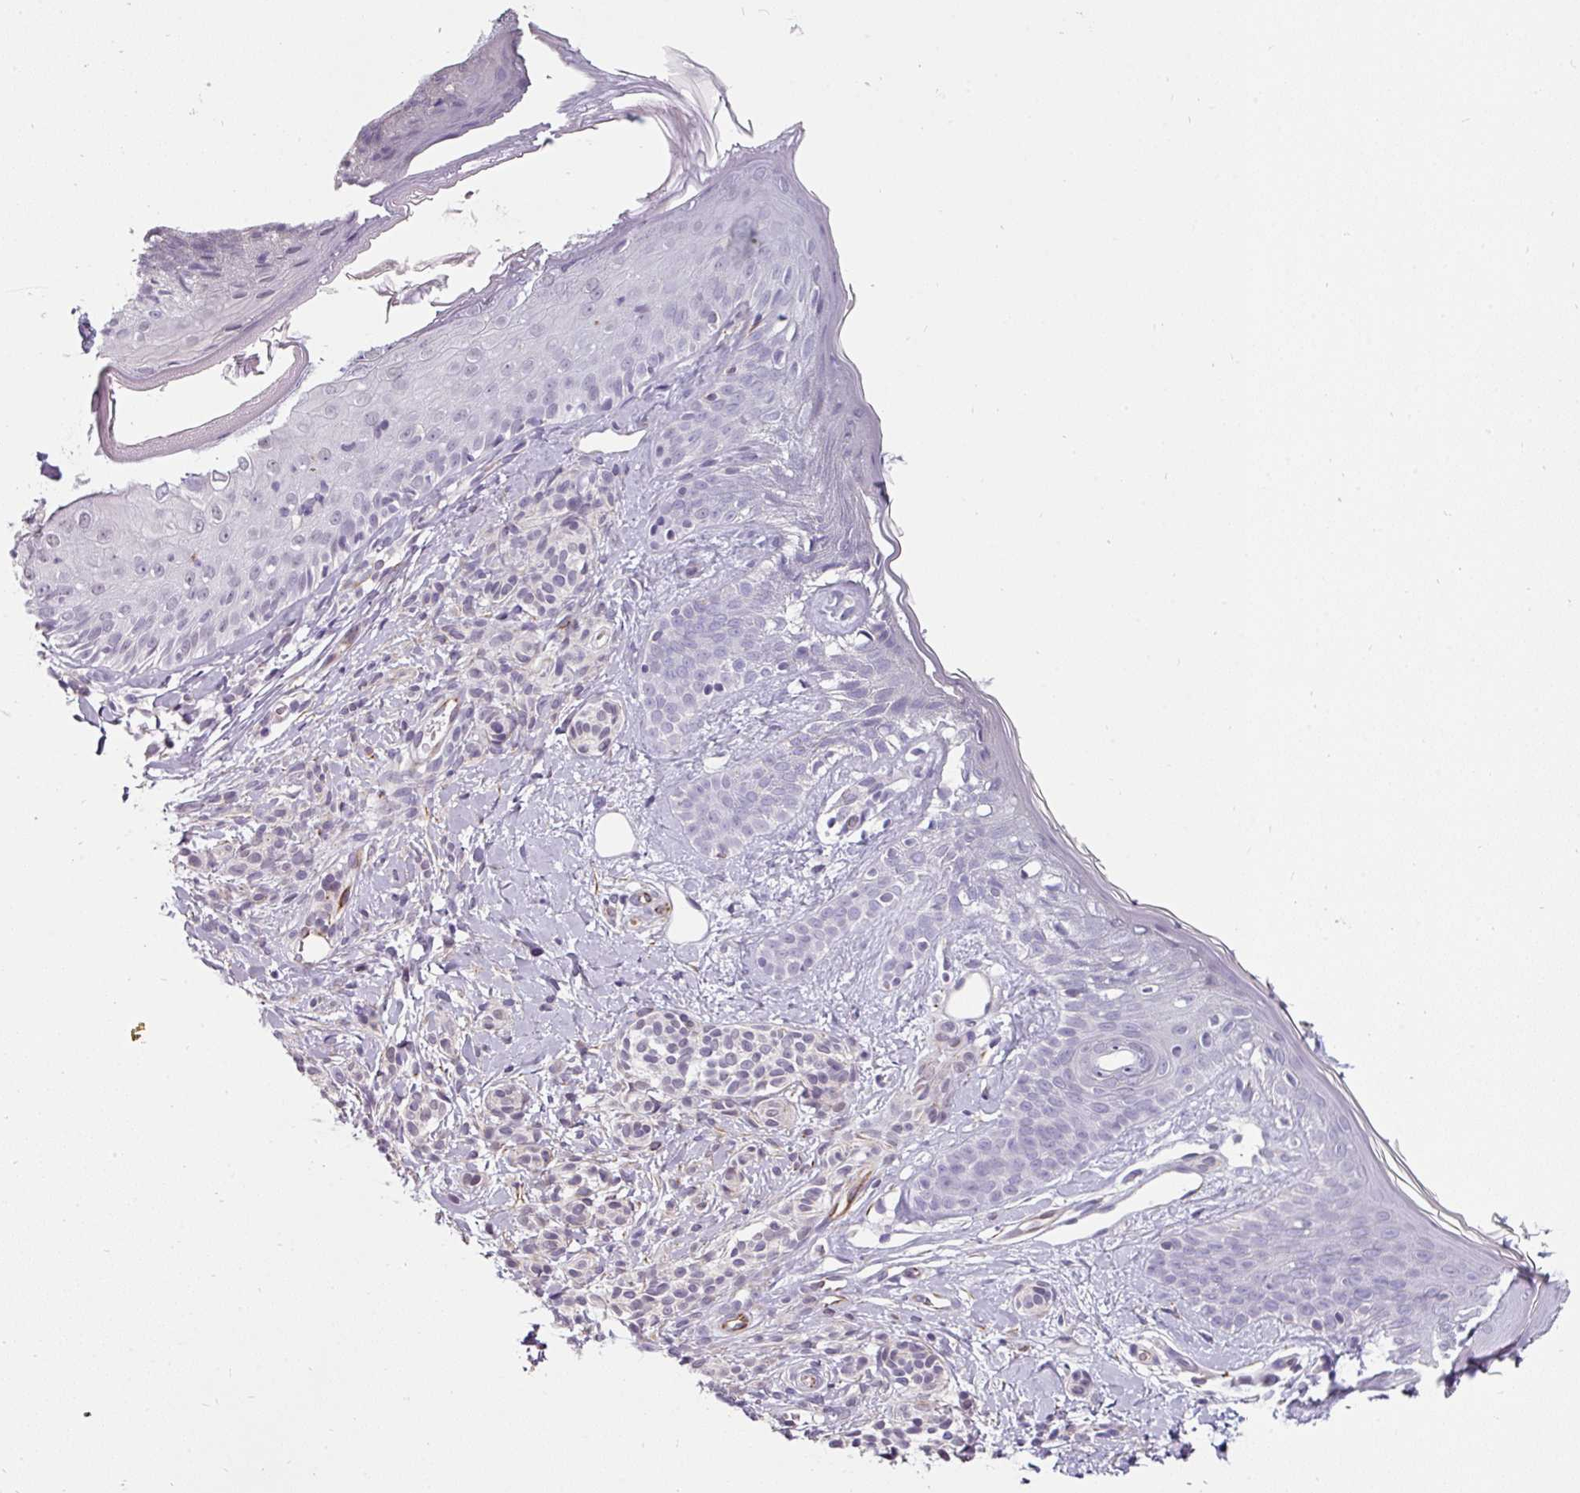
{"staining": {"intensity": "negative", "quantity": "none", "location": "none"}, "tissue": "skin", "cell_type": "Fibroblasts", "image_type": "normal", "snomed": [{"axis": "morphology", "description": "Normal tissue, NOS"}, {"axis": "topography", "description": "Skin"}], "caption": "High magnification brightfield microscopy of normal skin stained with DAB (brown) and counterstained with hematoxylin (blue): fibroblasts show no significant expression.", "gene": "EYA3", "patient": {"sex": "male", "age": 16}}